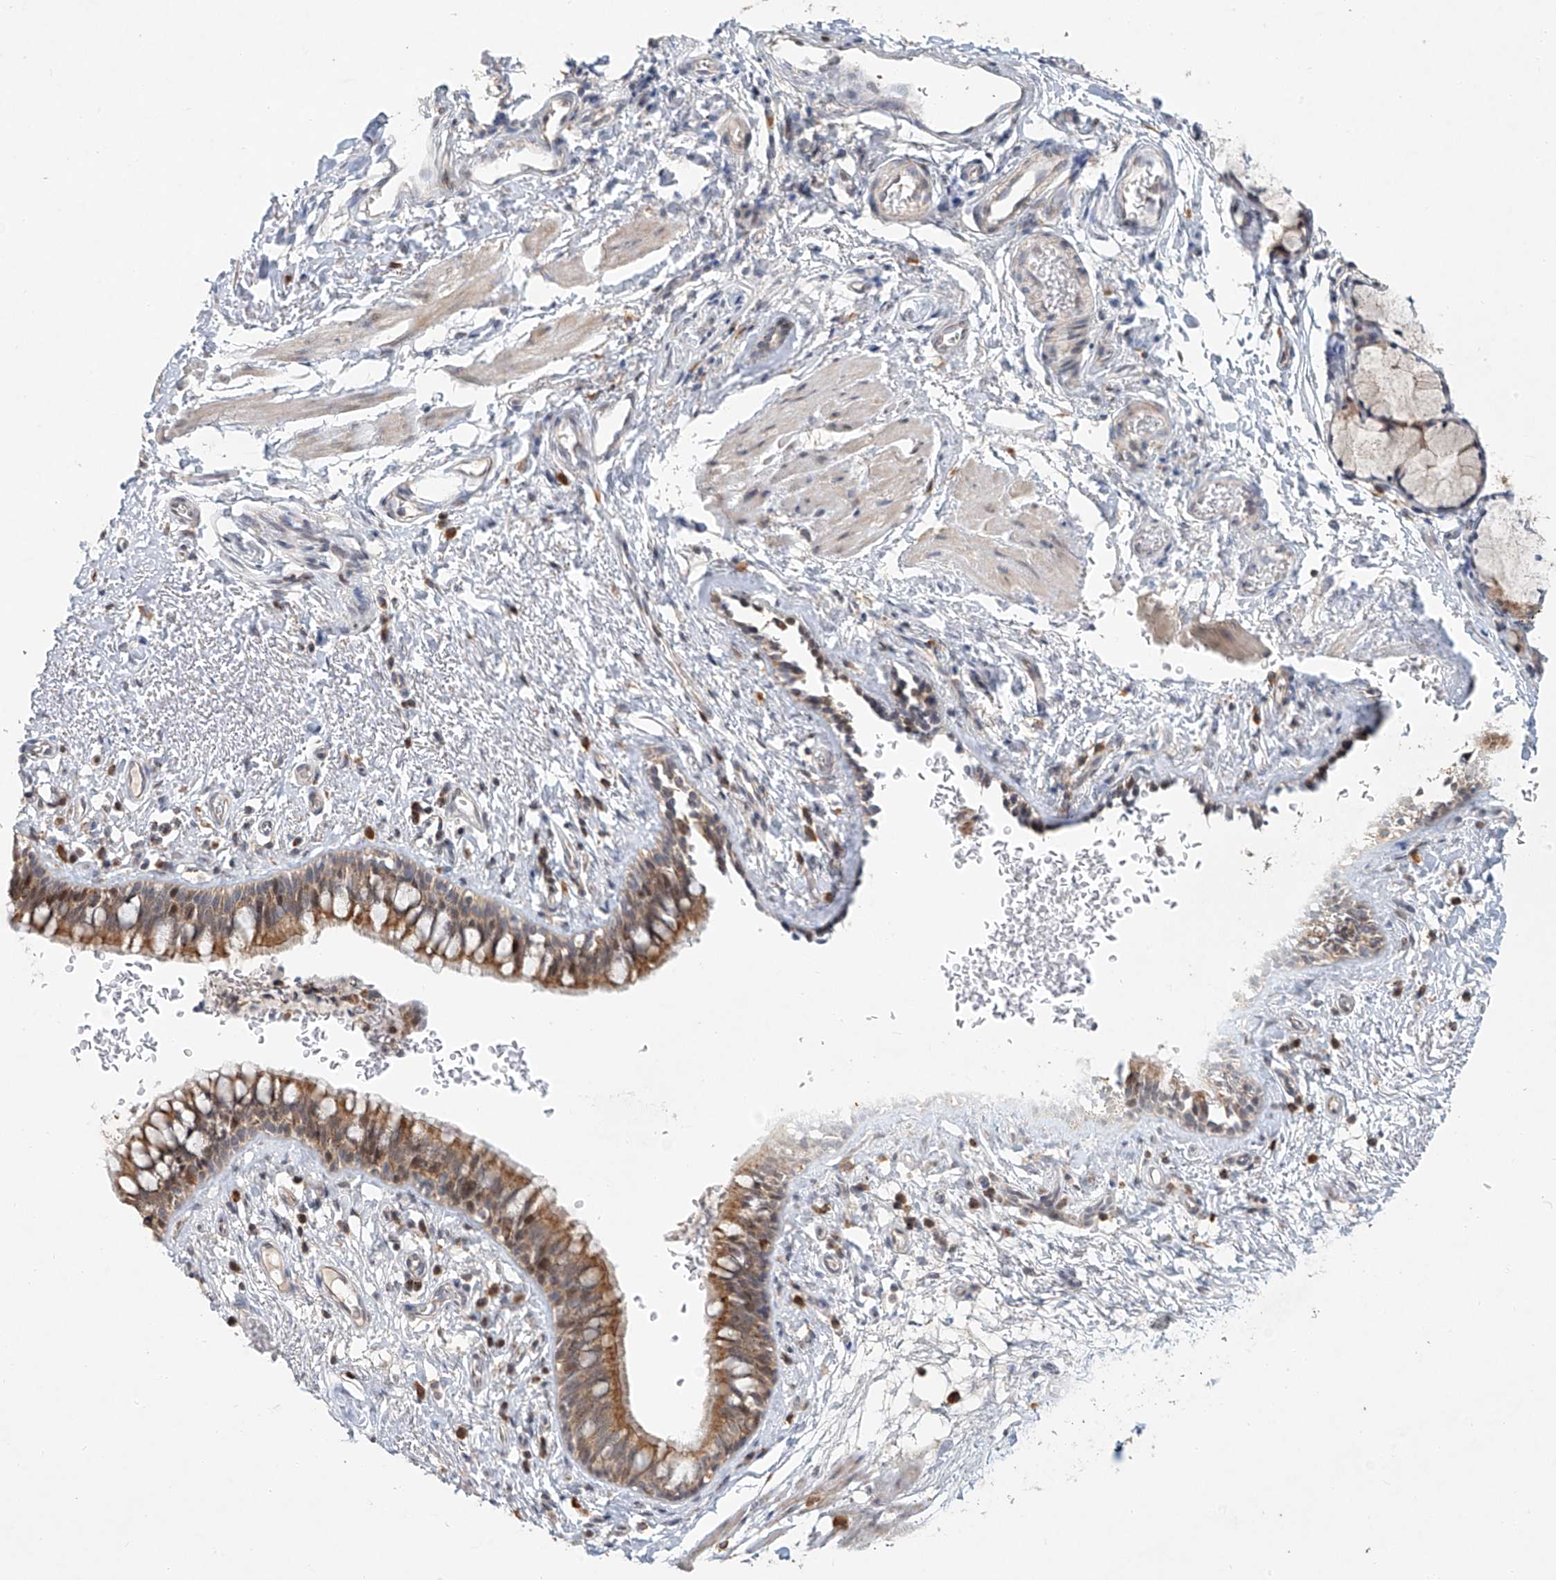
{"staining": {"intensity": "moderate", "quantity": ">75%", "location": "cytoplasmic/membranous"}, "tissue": "bronchus", "cell_type": "Respiratory epithelial cells", "image_type": "normal", "snomed": [{"axis": "morphology", "description": "Normal tissue, NOS"}, {"axis": "topography", "description": "Cartilage tissue"}, {"axis": "topography", "description": "Bronchus"}], "caption": "High-power microscopy captured an immunohistochemistry histopathology image of unremarkable bronchus, revealing moderate cytoplasmic/membranous expression in approximately >75% of respiratory epithelial cells.", "gene": "SYTL3", "patient": {"sex": "female", "age": 36}}